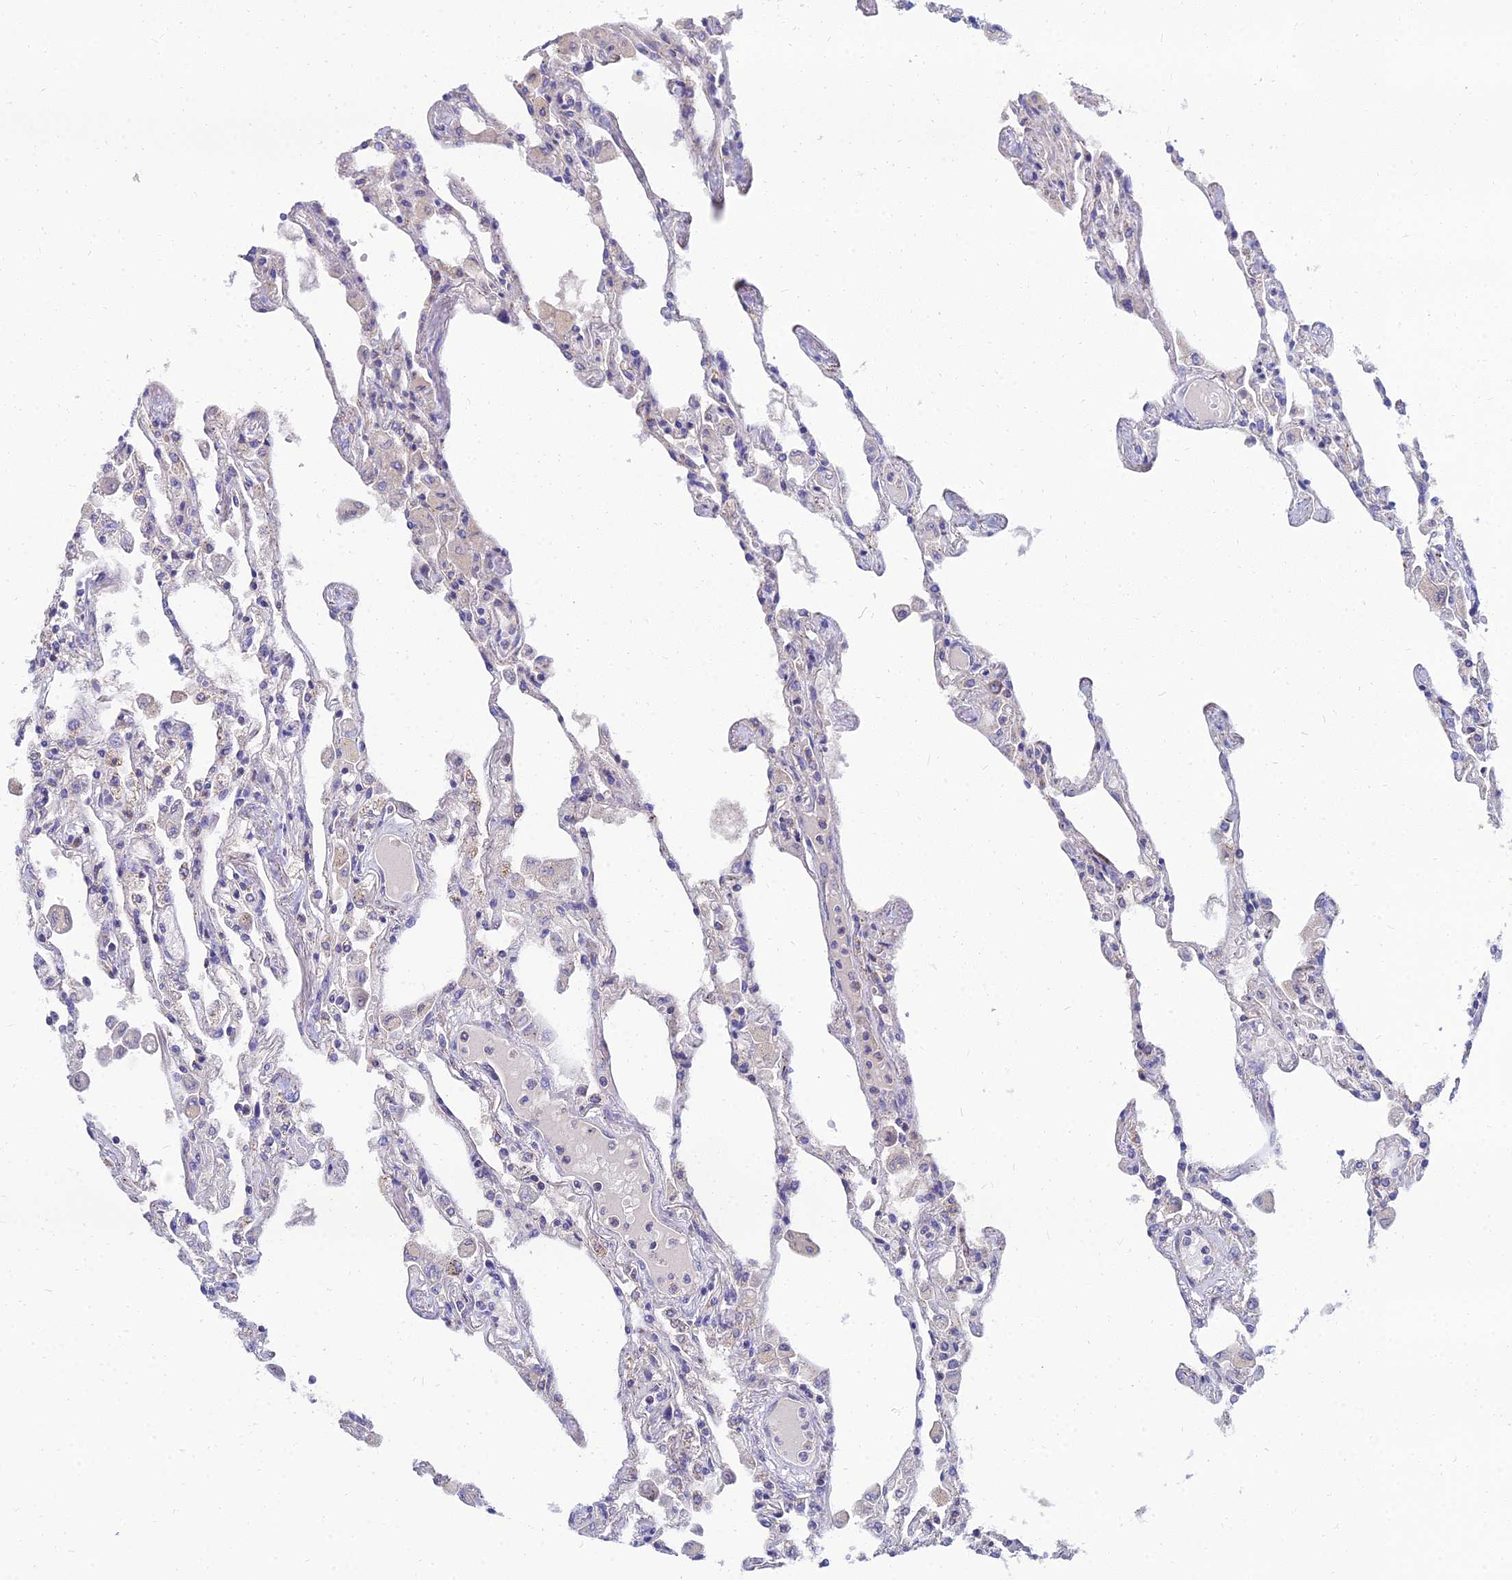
{"staining": {"intensity": "moderate", "quantity": "<25%", "location": "cytoplasmic/membranous"}, "tissue": "lung", "cell_type": "Alveolar cells", "image_type": "normal", "snomed": [{"axis": "morphology", "description": "Normal tissue, NOS"}, {"axis": "topography", "description": "Bronchus"}, {"axis": "topography", "description": "Lung"}], "caption": "Protein staining by immunohistochemistry (IHC) displays moderate cytoplasmic/membranous staining in about <25% of alveolar cells in benign lung. The staining was performed using DAB (3,3'-diaminobenzidine), with brown indicating positive protein expression. Nuclei are stained blue with hematoxylin.", "gene": "NPY", "patient": {"sex": "female", "age": 49}}